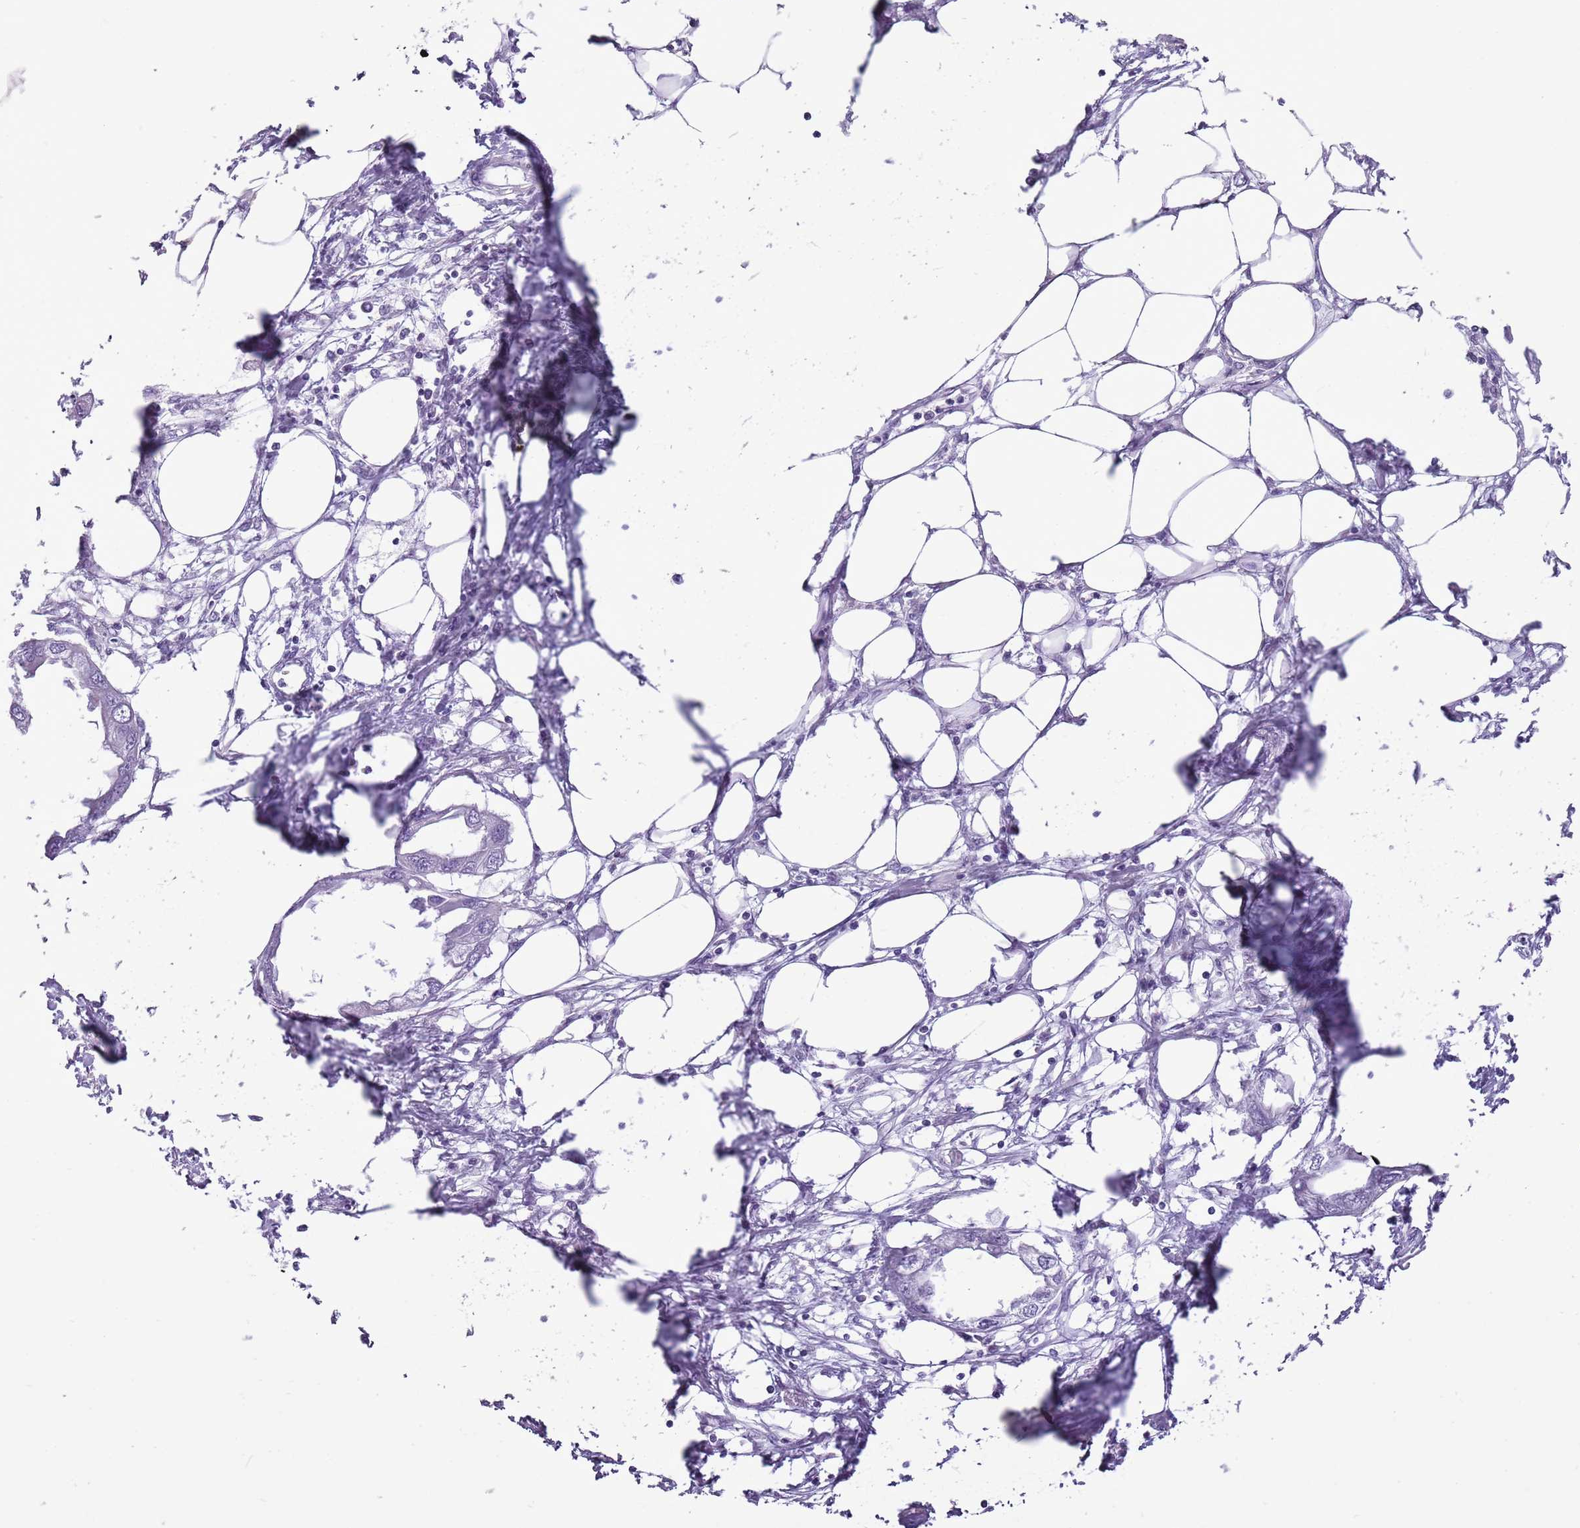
{"staining": {"intensity": "negative", "quantity": "none", "location": "none"}, "tissue": "endometrial cancer", "cell_type": "Tumor cells", "image_type": "cancer", "snomed": [{"axis": "morphology", "description": "Adenocarcinoma, NOS"}, {"axis": "morphology", "description": "Adenocarcinoma, metastatic, NOS"}, {"axis": "topography", "description": "Adipose tissue"}, {"axis": "topography", "description": "Endometrium"}], "caption": "High magnification brightfield microscopy of endometrial cancer stained with DAB (3,3'-diaminobenzidine) (brown) and counterstained with hematoxylin (blue): tumor cells show no significant positivity. (DAB (3,3'-diaminobenzidine) immunohistochemistry (IHC) with hematoxylin counter stain).", "gene": "RPL3L", "patient": {"sex": "female", "age": 67}}